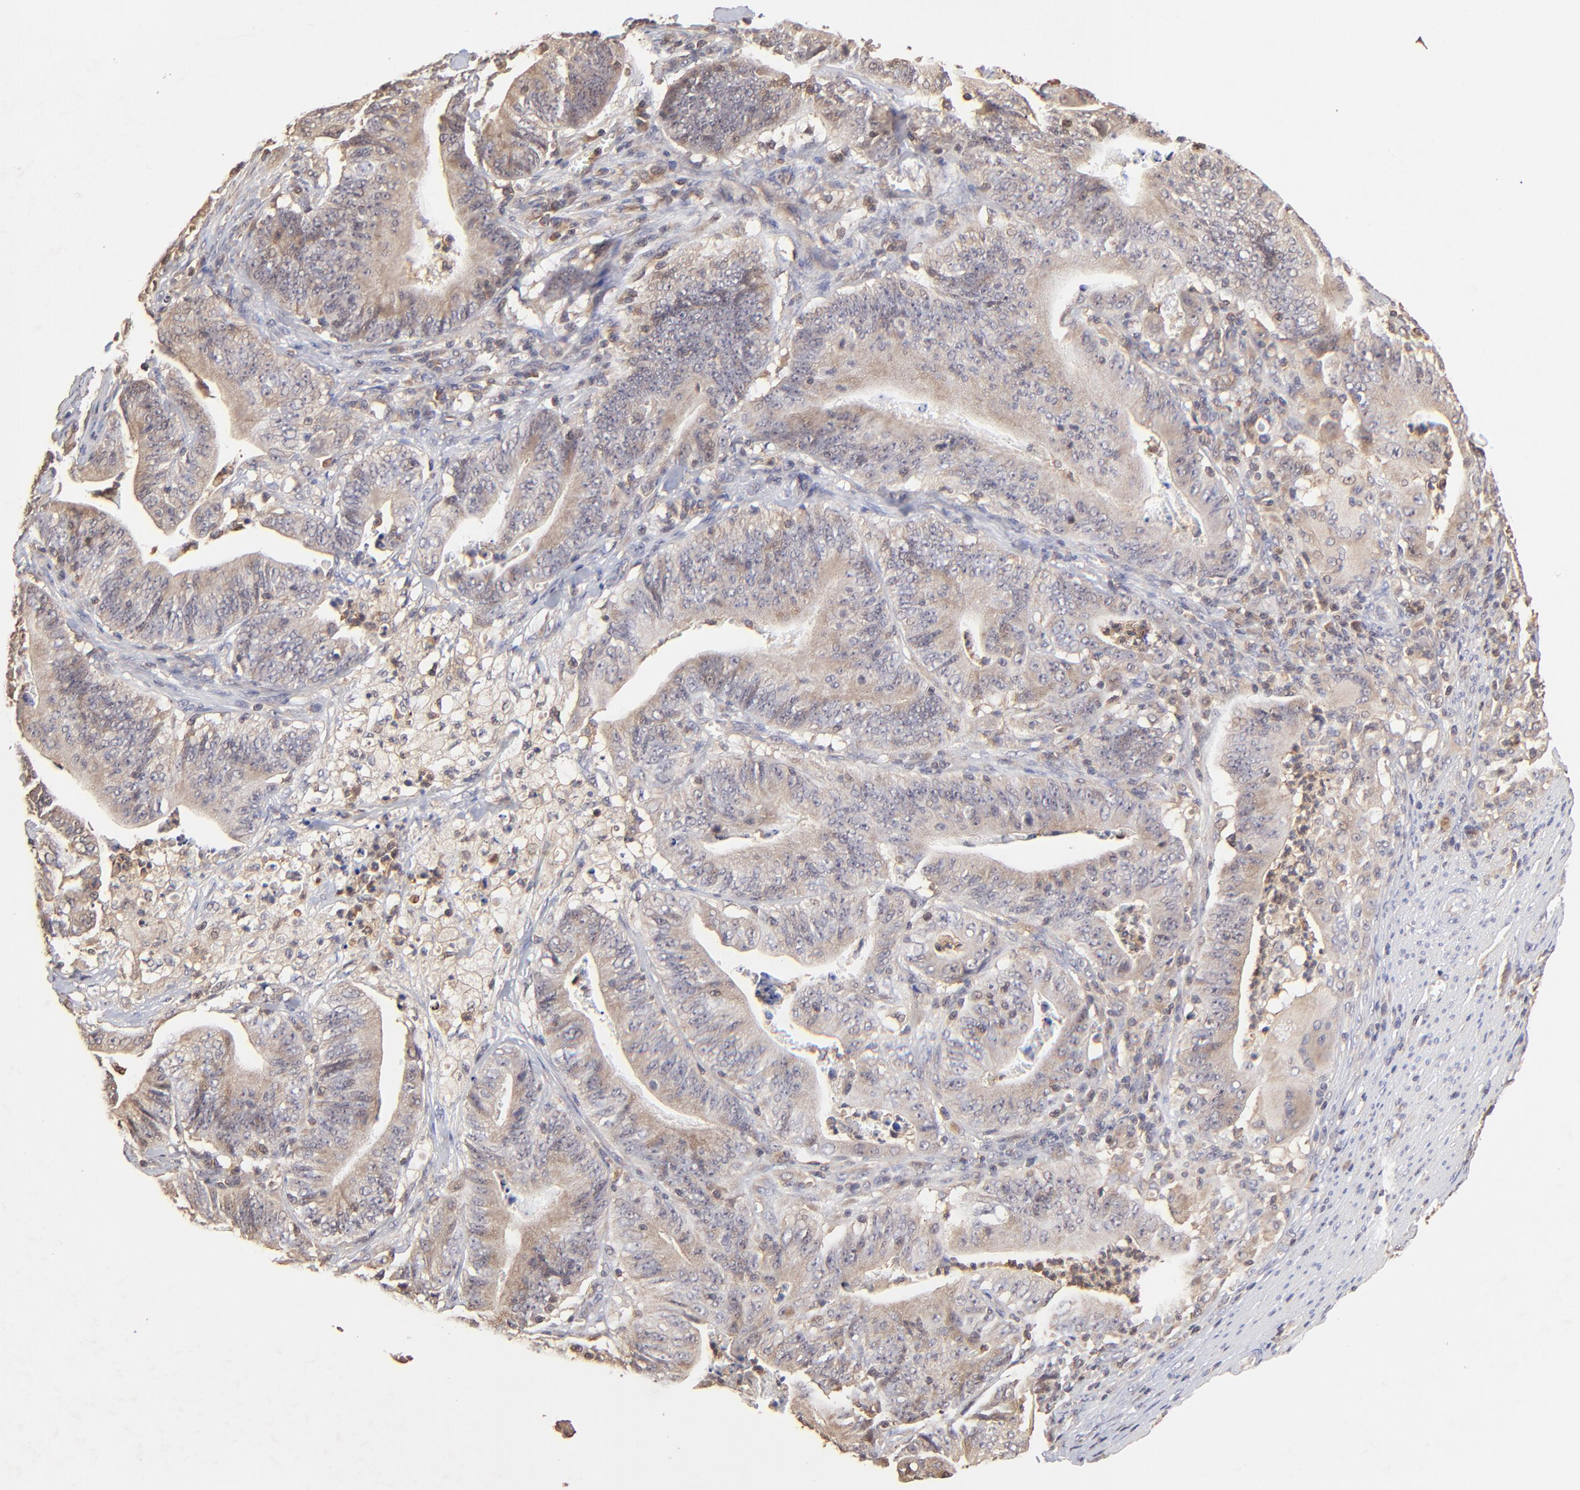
{"staining": {"intensity": "moderate", "quantity": ">75%", "location": "cytoplasmic/membranous"}, "tissue": "stomach cancer", "cell_type": "Tumor cells", "image_type": "cancer", "snomed": [{"axis": "morphology", "description": "Adenocarcinoma, NOS"}, {"axis": "topography", "description": "Stomach, lower"}], "caption": "The histopathology image demonstrates immunohistochemical staining of stomach cancer. There is moderate cytoplasmic/membranous staining is identified in approximately >75% of tumor cells. The staining was performed using DAB (3,3'-diaminobenzidine) to visualize the protein expression in brown, while the nuclei were stained in blue with hematoxylin (Magnification: 20x).", "gene": "STON2", "patient": {"sex": "female", "age": 86}}